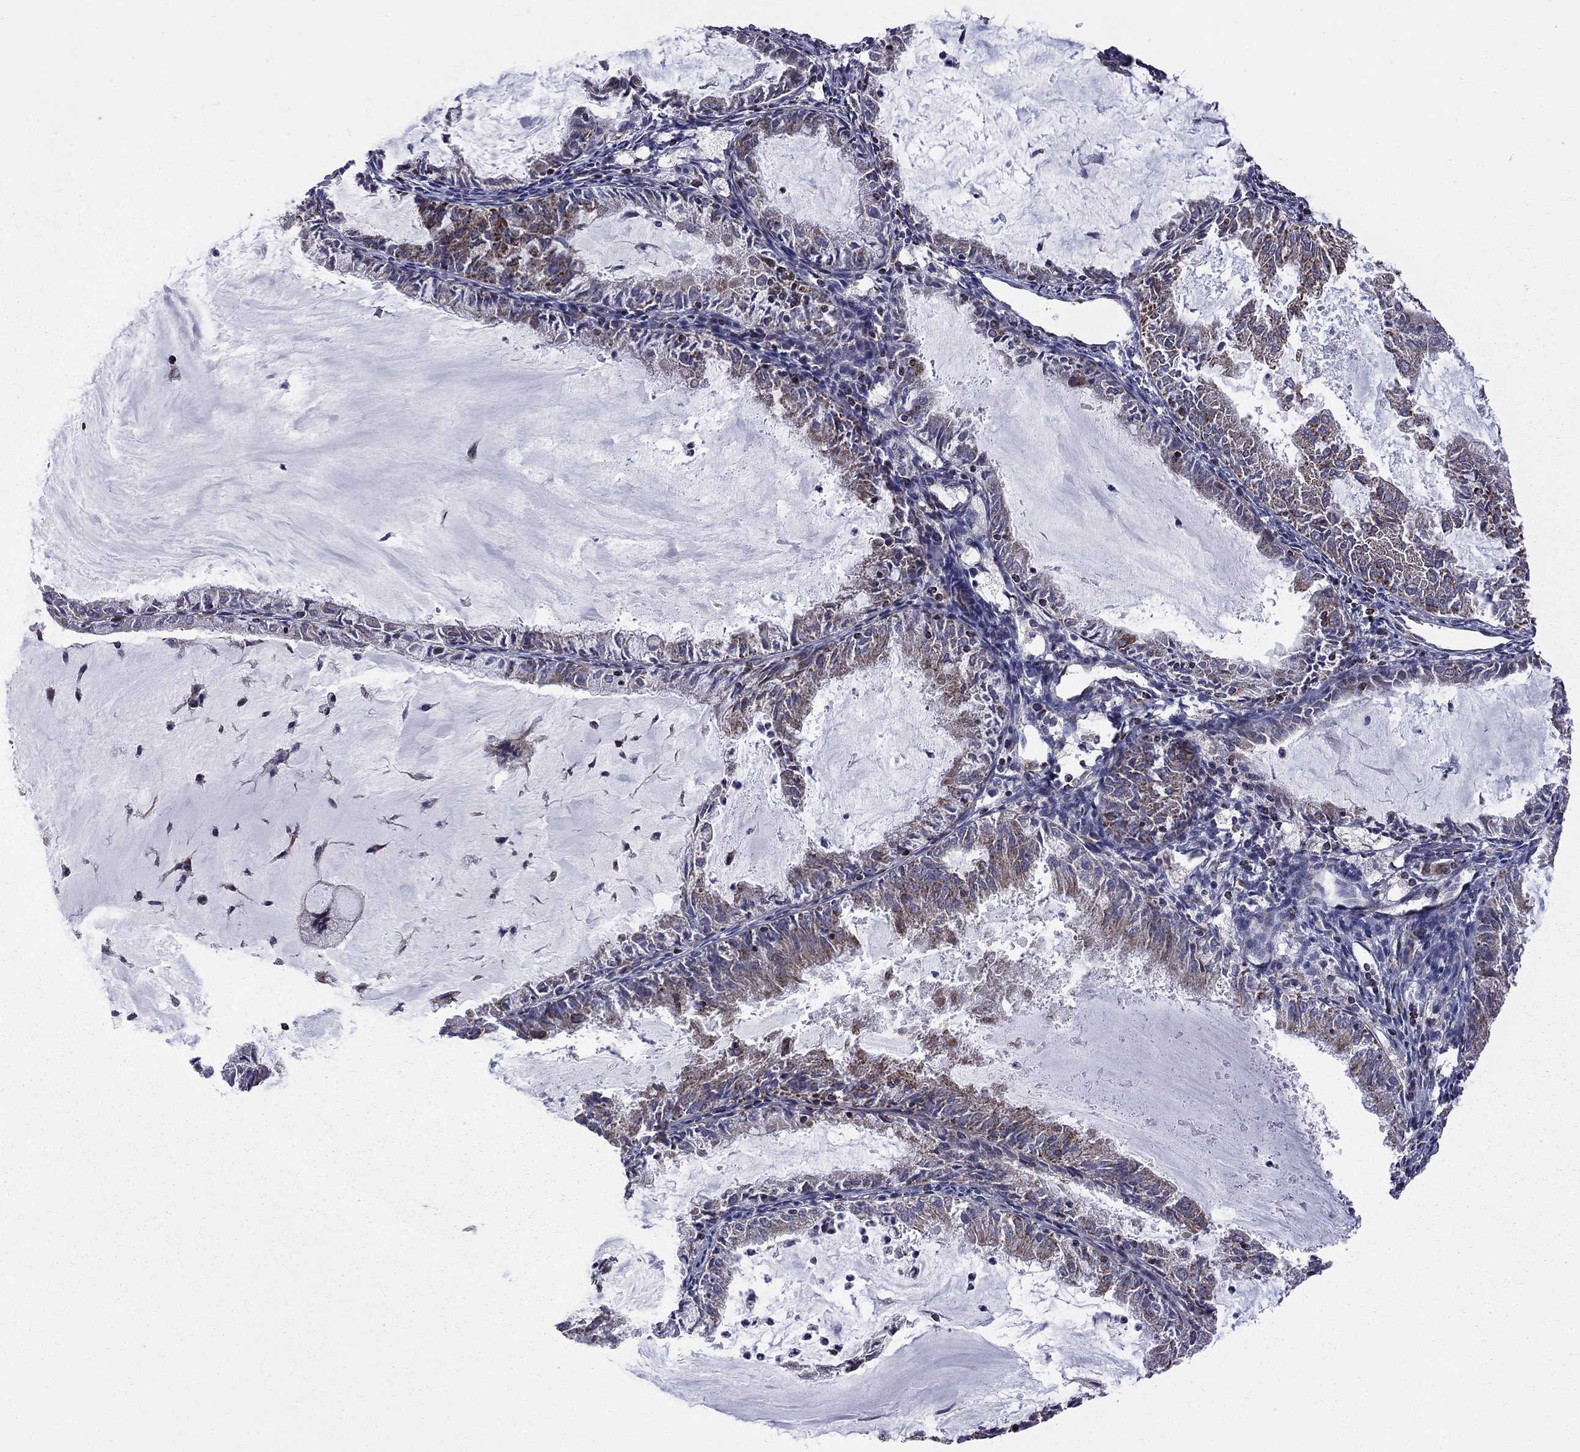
{"staining": {"intensity": "strong", "quantity": ">75%", "location": "cytoplasmic/membranous"}, "tissue": "endometrial cancer", "cell_type": "Tumor cells", "image_type": "cancer", "snomed": [{"axis": "morphology", "description": "Adenocarcinoma, NOS"}, {"axis": "topography", "description": "Endometrium"}], "caption": "Immunohistochemical staining of endometrial cancer (adenocarcinoma) reveals strong cytoplasmic/membranous protein positivity in about >75% of tumor cells.", "gene": "CLPTM1", "patient": {"sex": "female", "age": 57}}